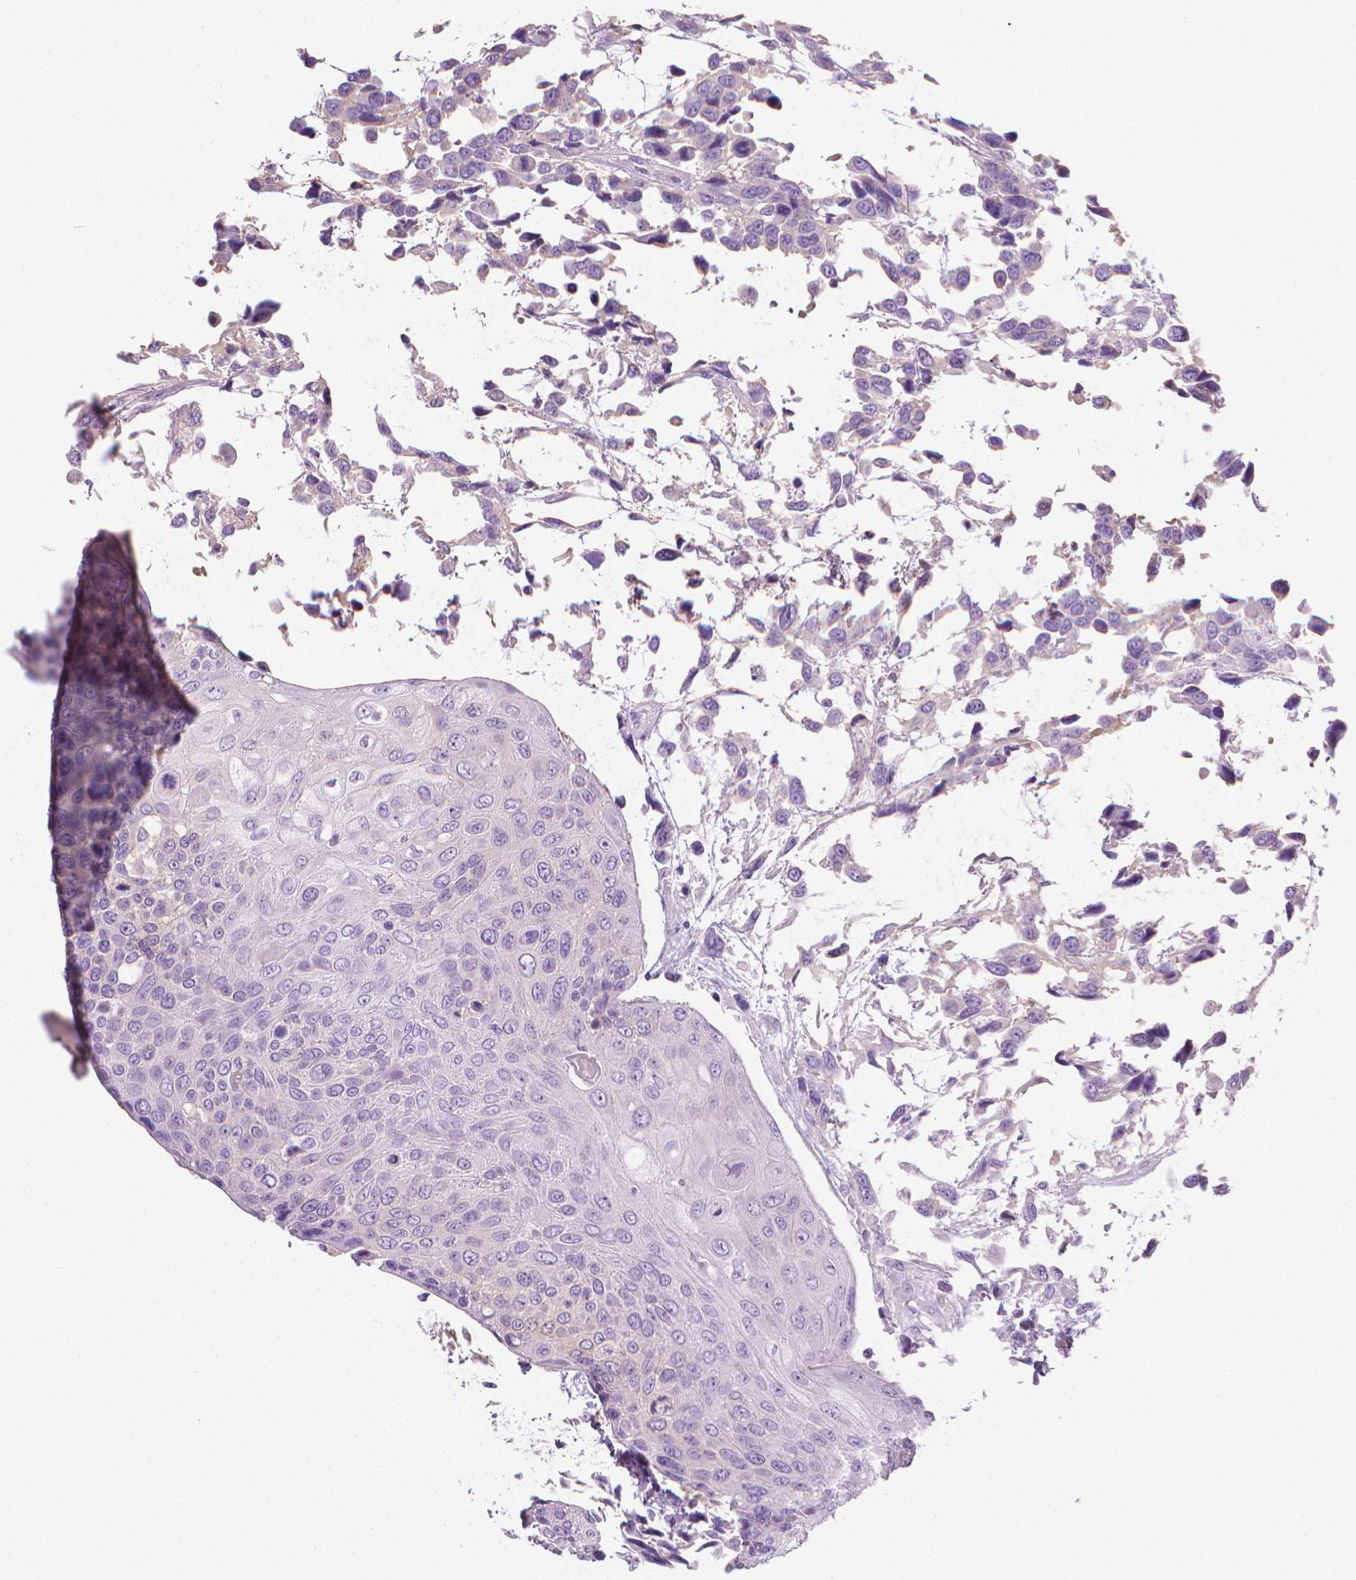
{"staining": {"intensity": "negative", "quantity": "none", "location": "none"}, "tissue": "urothelial cancer", "cell_type": "Tumor cells", "image_type": "cancer", "snomed": [{"axis": "morphology", "description": "Urothelial carcinoma, High grade"}, {"axis": "topography", "description": "Urinary bladder"}], "caption": "Histopathology image shows no significant protein staining in tumor cells of high-grade urothelial carcinoma.", "gene": "FASN", "patient": {"sex": "female", "age": 70}}